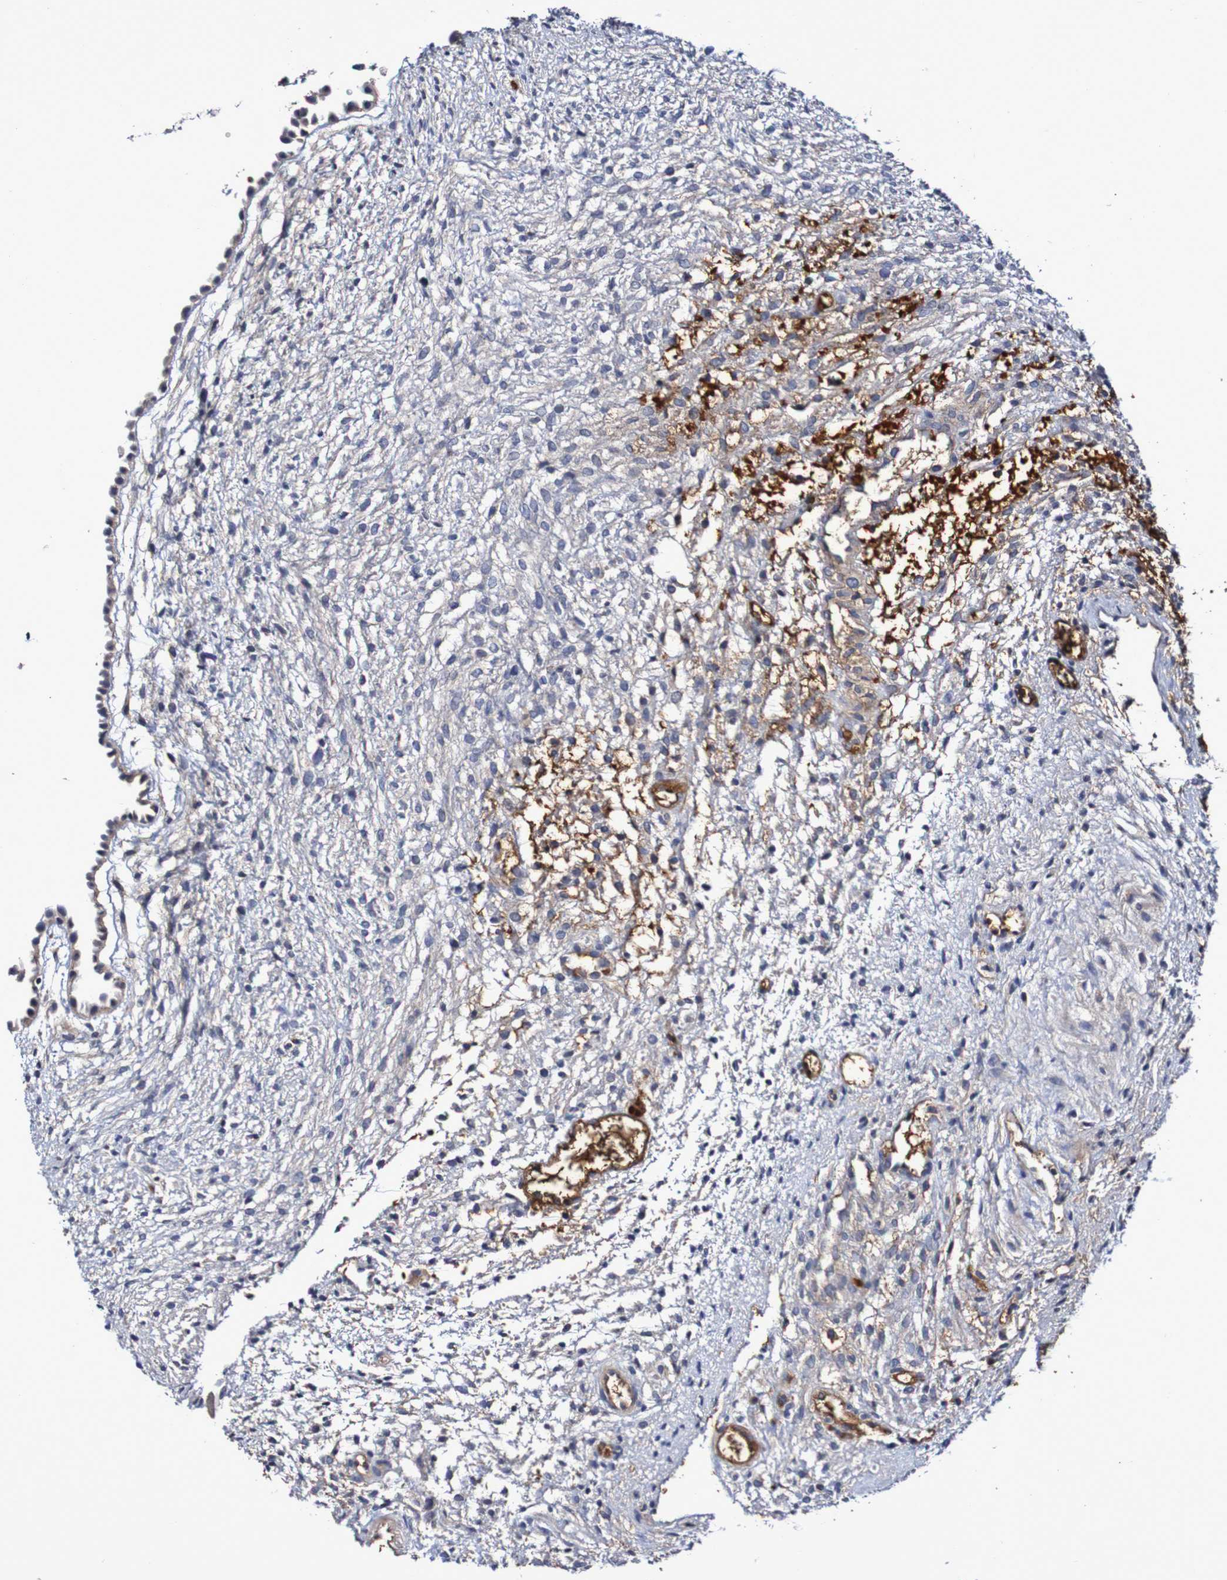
{"staining": {"intensity": "negative", "quantity": "none", "location": "none"}, "tissue": "ovary", "cell_type": "Ovarian stroma cells", "image_type": "normal", "snomed": [{"axis": "morphology", "description": "Normal tissue, NOS"}, {"axis": "morphology", "description": "Cyst, NOS"}, {"axis": "topography", "description": "Ovary"}], "caption": "The IHC histopathology image has no significant staining in ovarian stroma cells of ovary.", "gene": "WNT4", "patient": {"sex": "female", "age": 18}}